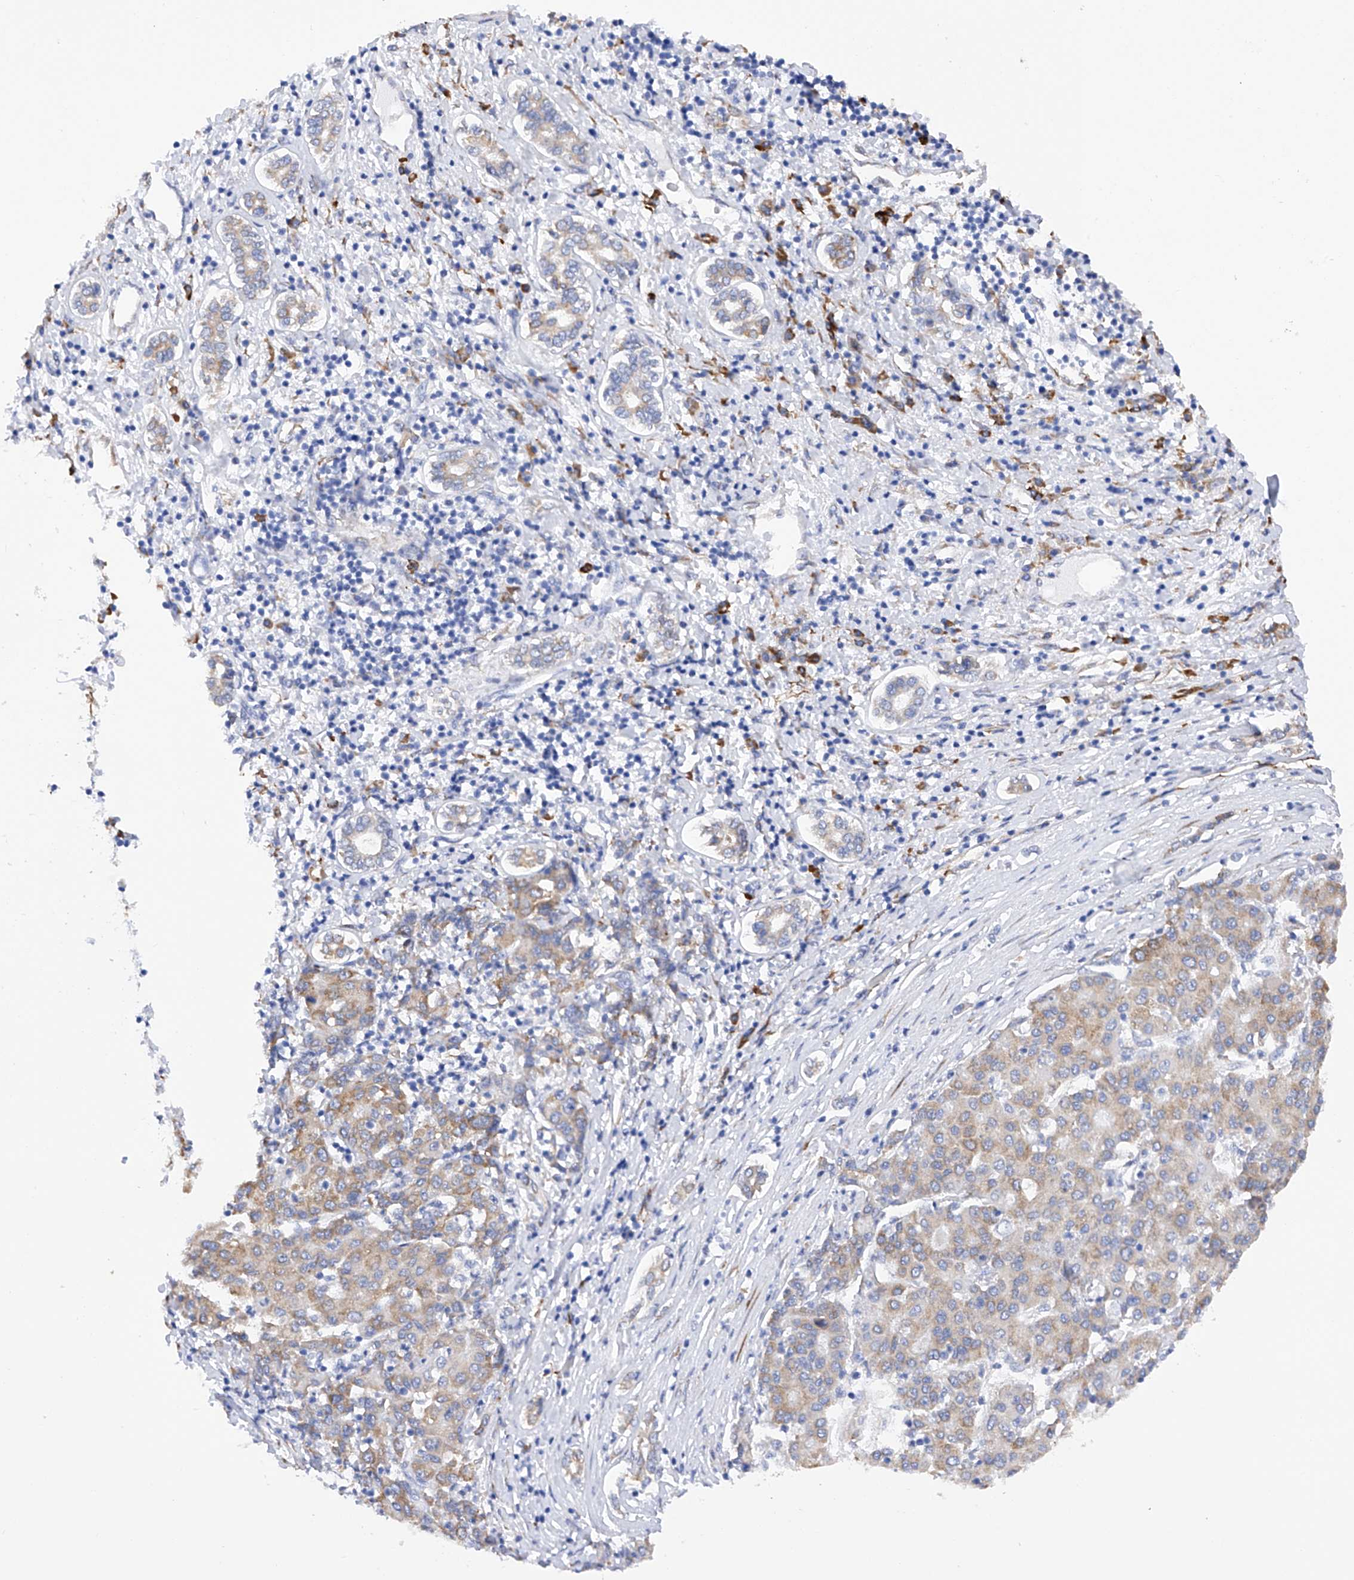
{"staining": {"intensity": "weak", "quantity": ">75%", "location": "cytoplasmic/membranous"}, "tissue": "liver cancer", "cell_type": "Tumor cells", "image_type": "cancer", "snomed": [{"axis": "morphology", "description": "Carcinoma, Hepatocellular, NOS"}, {"axis": "topography", "description": "Liver"}], "caption": "Weak cytoplasmic/membranous staining is identified in approximately >75% of tumor cells in liver cancer (hepatocellular carcinoma).", "gene": "PDIA5", "patient": {"sex": "male", "age": 65}}